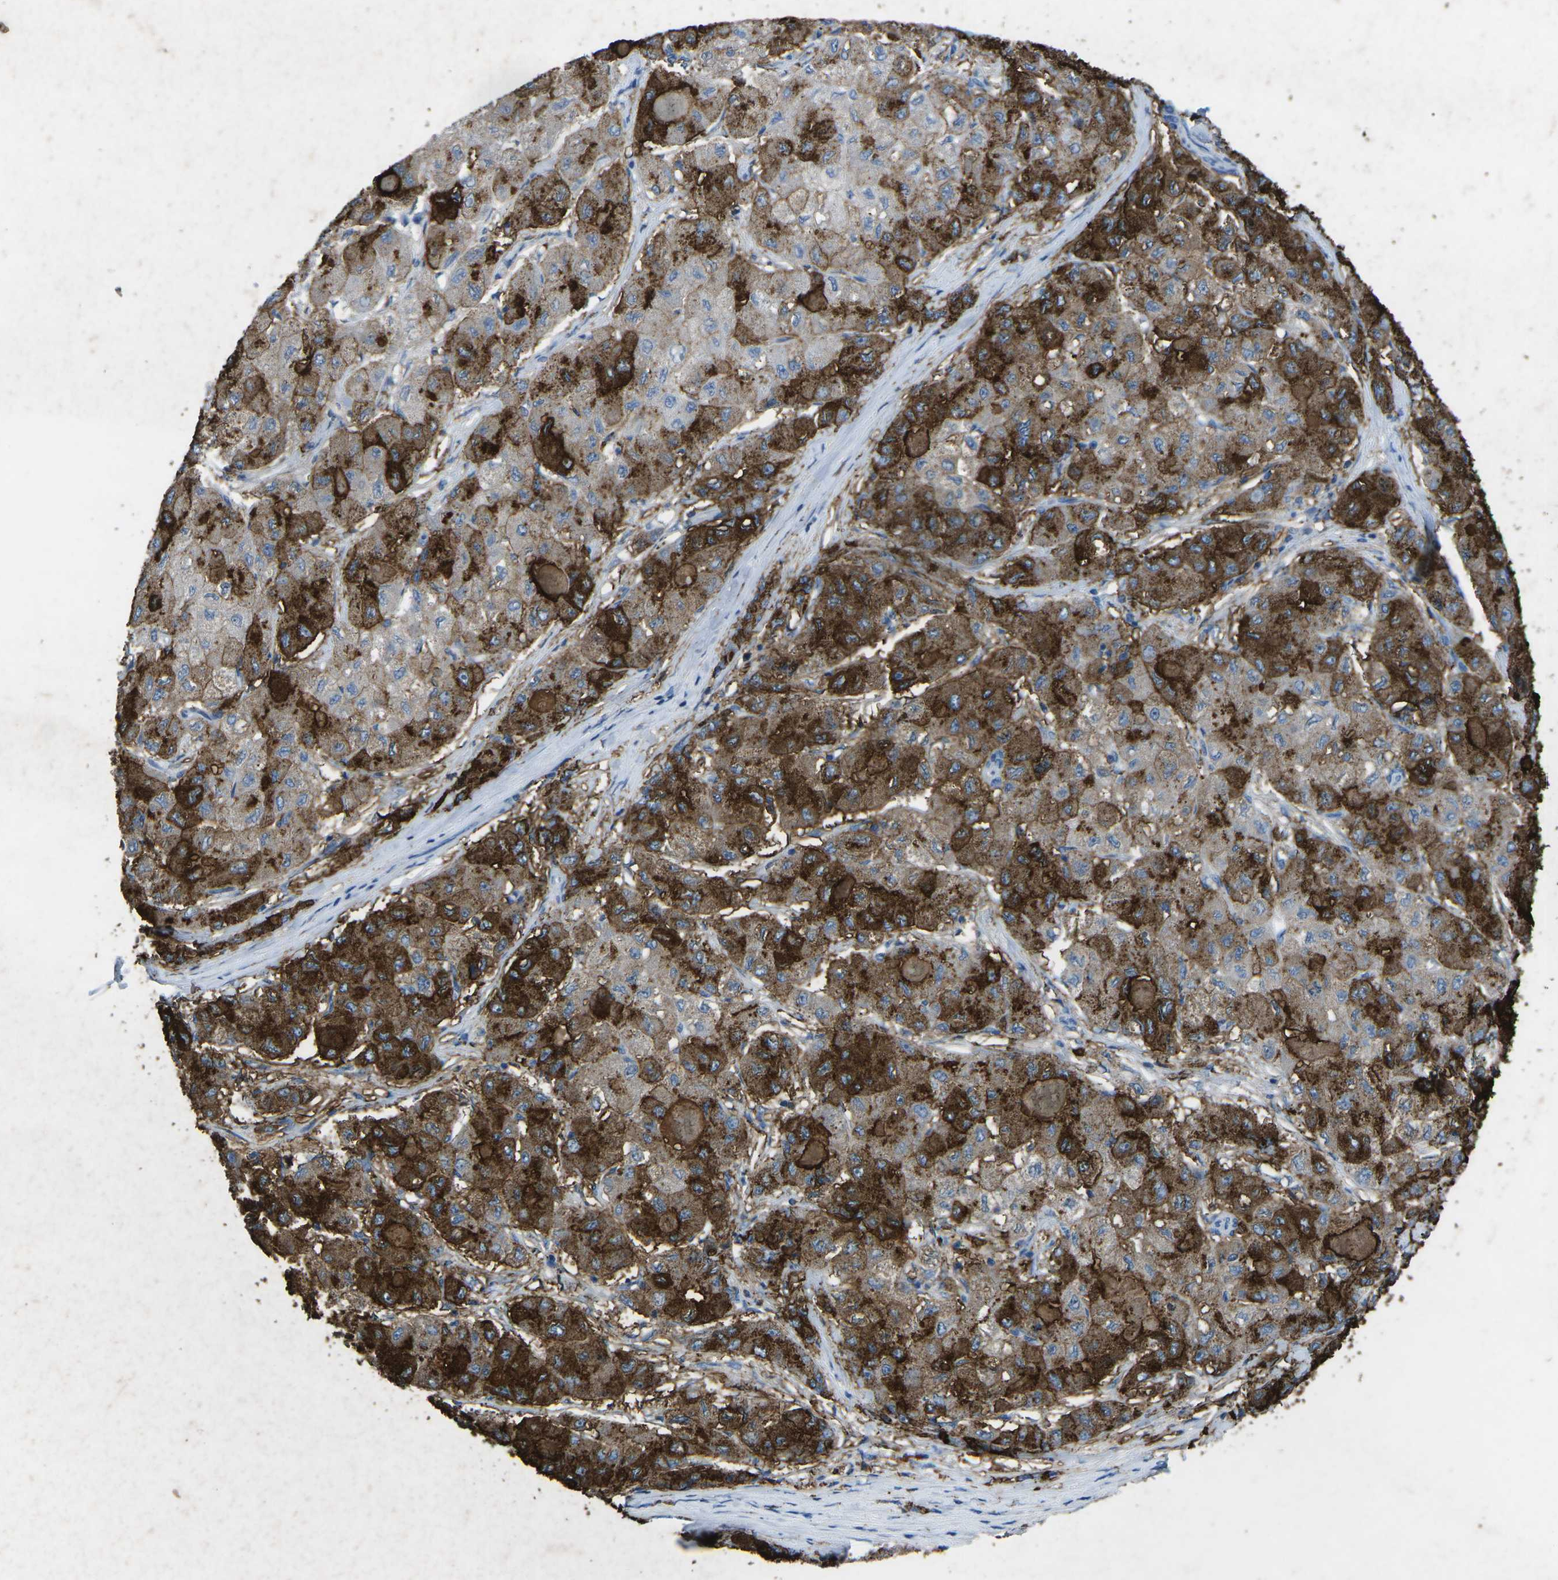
{"staining": {"intensity": "strong", "quantity": "25%-75%", "location": "cytoplasmic/membranous"}, "tissue": "liver cancer", "cell_type": "Tumor cells", "image_type": "cancer", "snomed": [{"axis": "morphology", "description": "Carcinoma, Hepatocellular, NOS"}, {"axis": "topography", "description": "Liver"}], "caption": "Human liver hepatocellular carcinoma stained with a protein marker reveals strong staining in tumor cells.", "gene": "CTAGE1", "patient": {"sex": "male", "age": 80}}